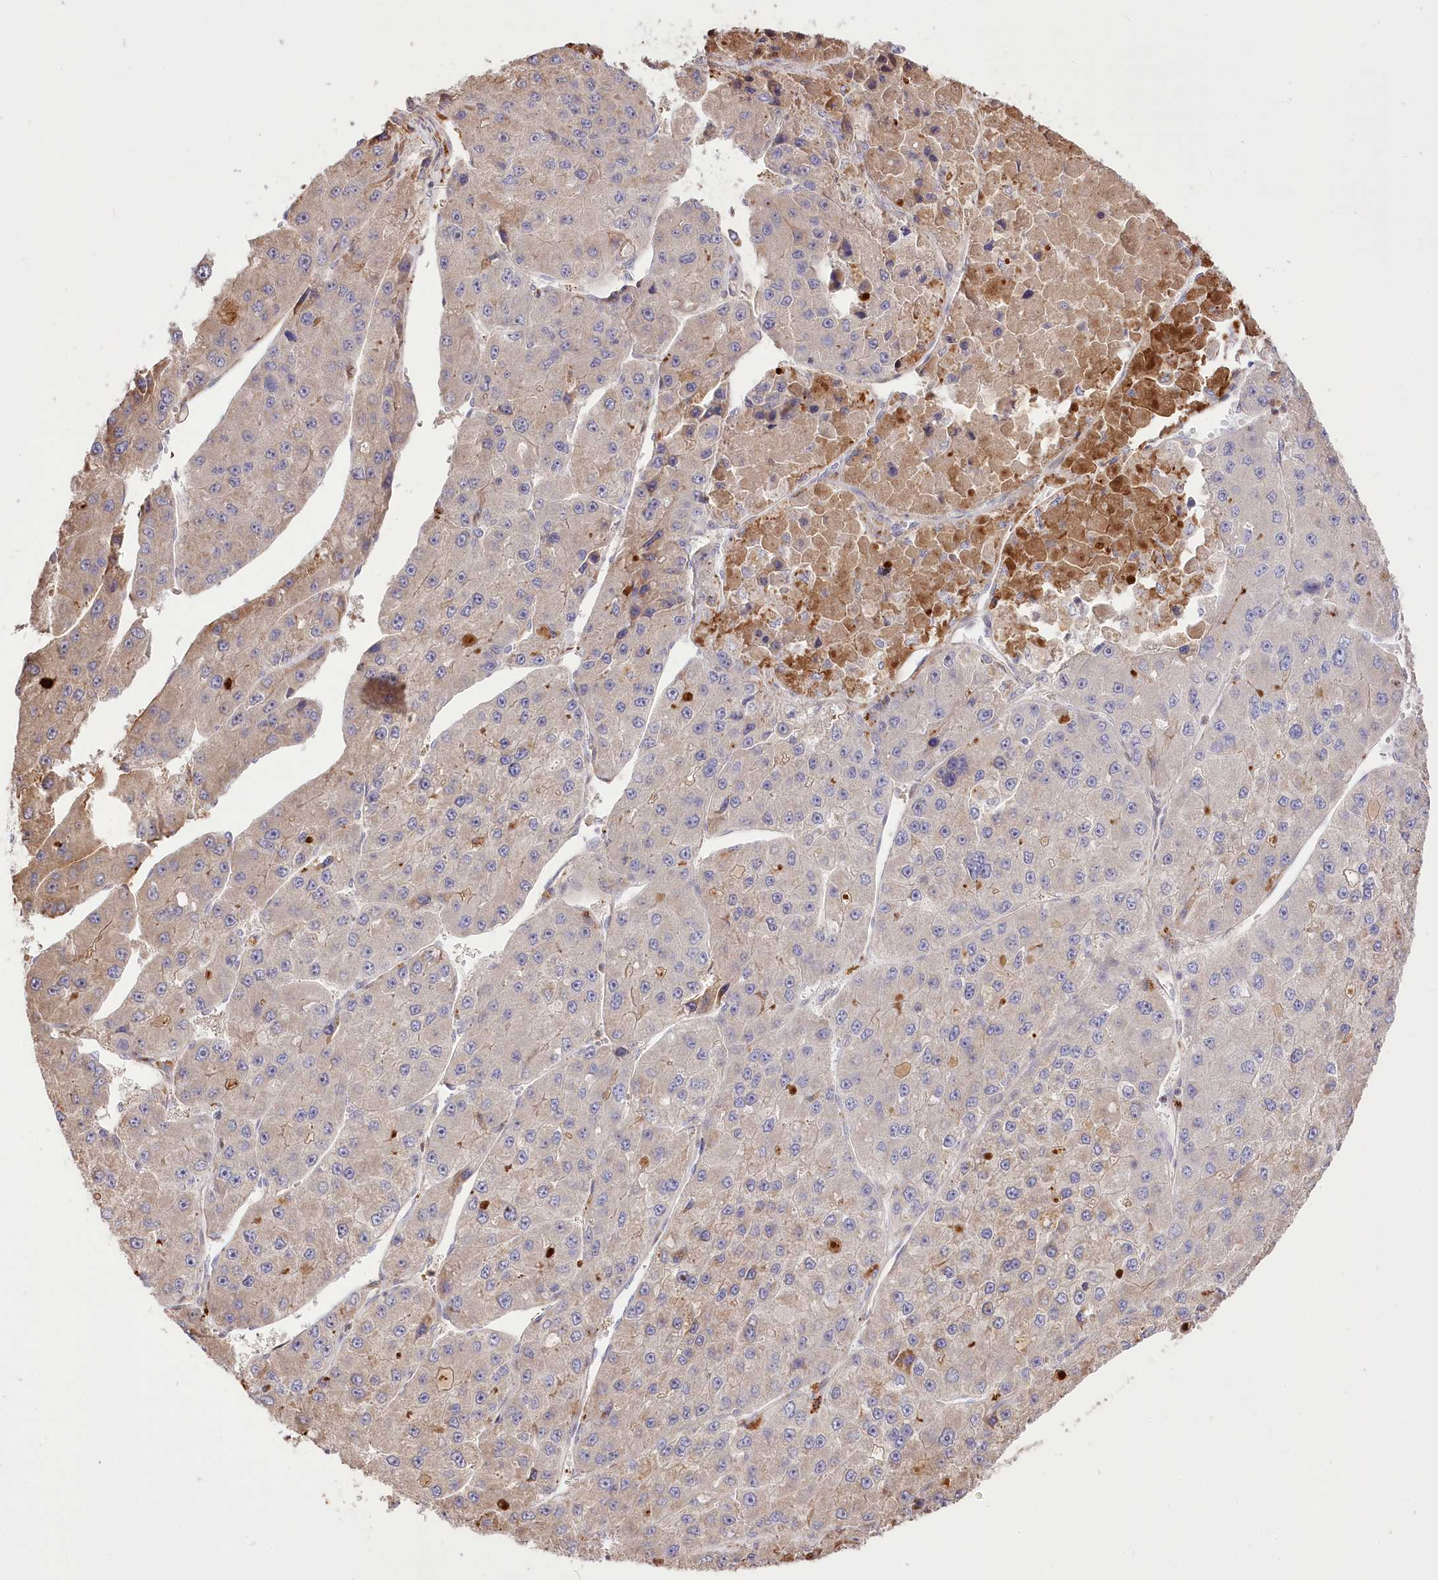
{"staining": {"intensity": "weak", "quantity": "<25%", "location": "cytoplasmic/membranous"}, "tissue": "liver cancer", "cell_type": "Tumor cells", "image_type": "cancer", "snomed": [{"axis": "morphology", "description": "Carcinoma, Hepatocellular, NOS"}, {"axis": "topography", "description": "Liver"}], "caption": "The immunohistochemistry image has no significant staining in tumor cells of liver cancer tissue.", "gene": "RNF24", "patient": {"sex": "female", "age": 73}}